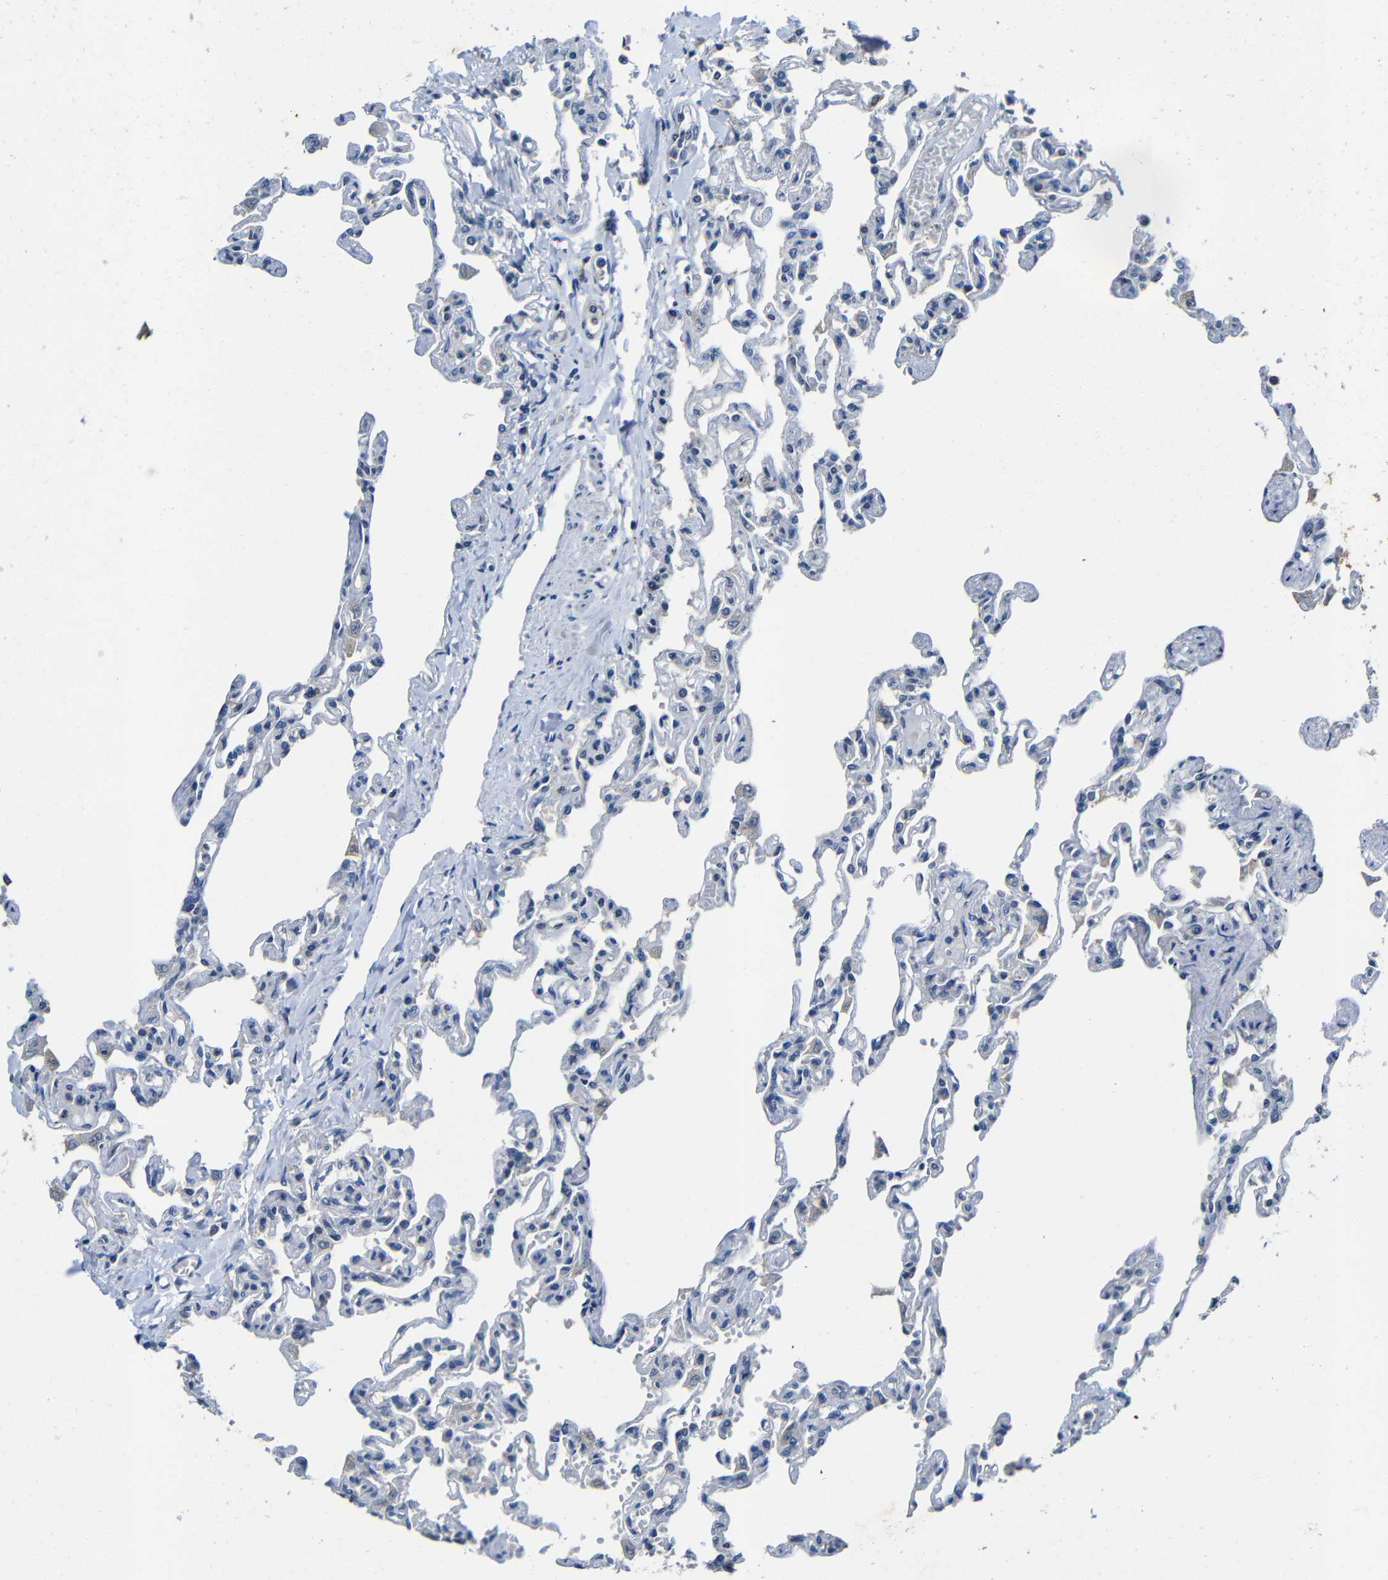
{"staining": {"intensity": "negative", "quantity": "none", "location": "none"}, "tissue": "lung", "cell_type": "Alveolar cells", "image_type": "normal", "snomed": [{"axis": "morphology", "description": "Normal tissue, NOS"}, {"axis": "topography", "description": "Lung"}], "caption": "Alveolar cells show no significant protein expression in benign lung. (DAB (3,3'-diaminobenzidine) immunohistochemistry (IHC), high magnification).", "gene": "C6orf89", "patient": {"sex": "male", "age": 21}}